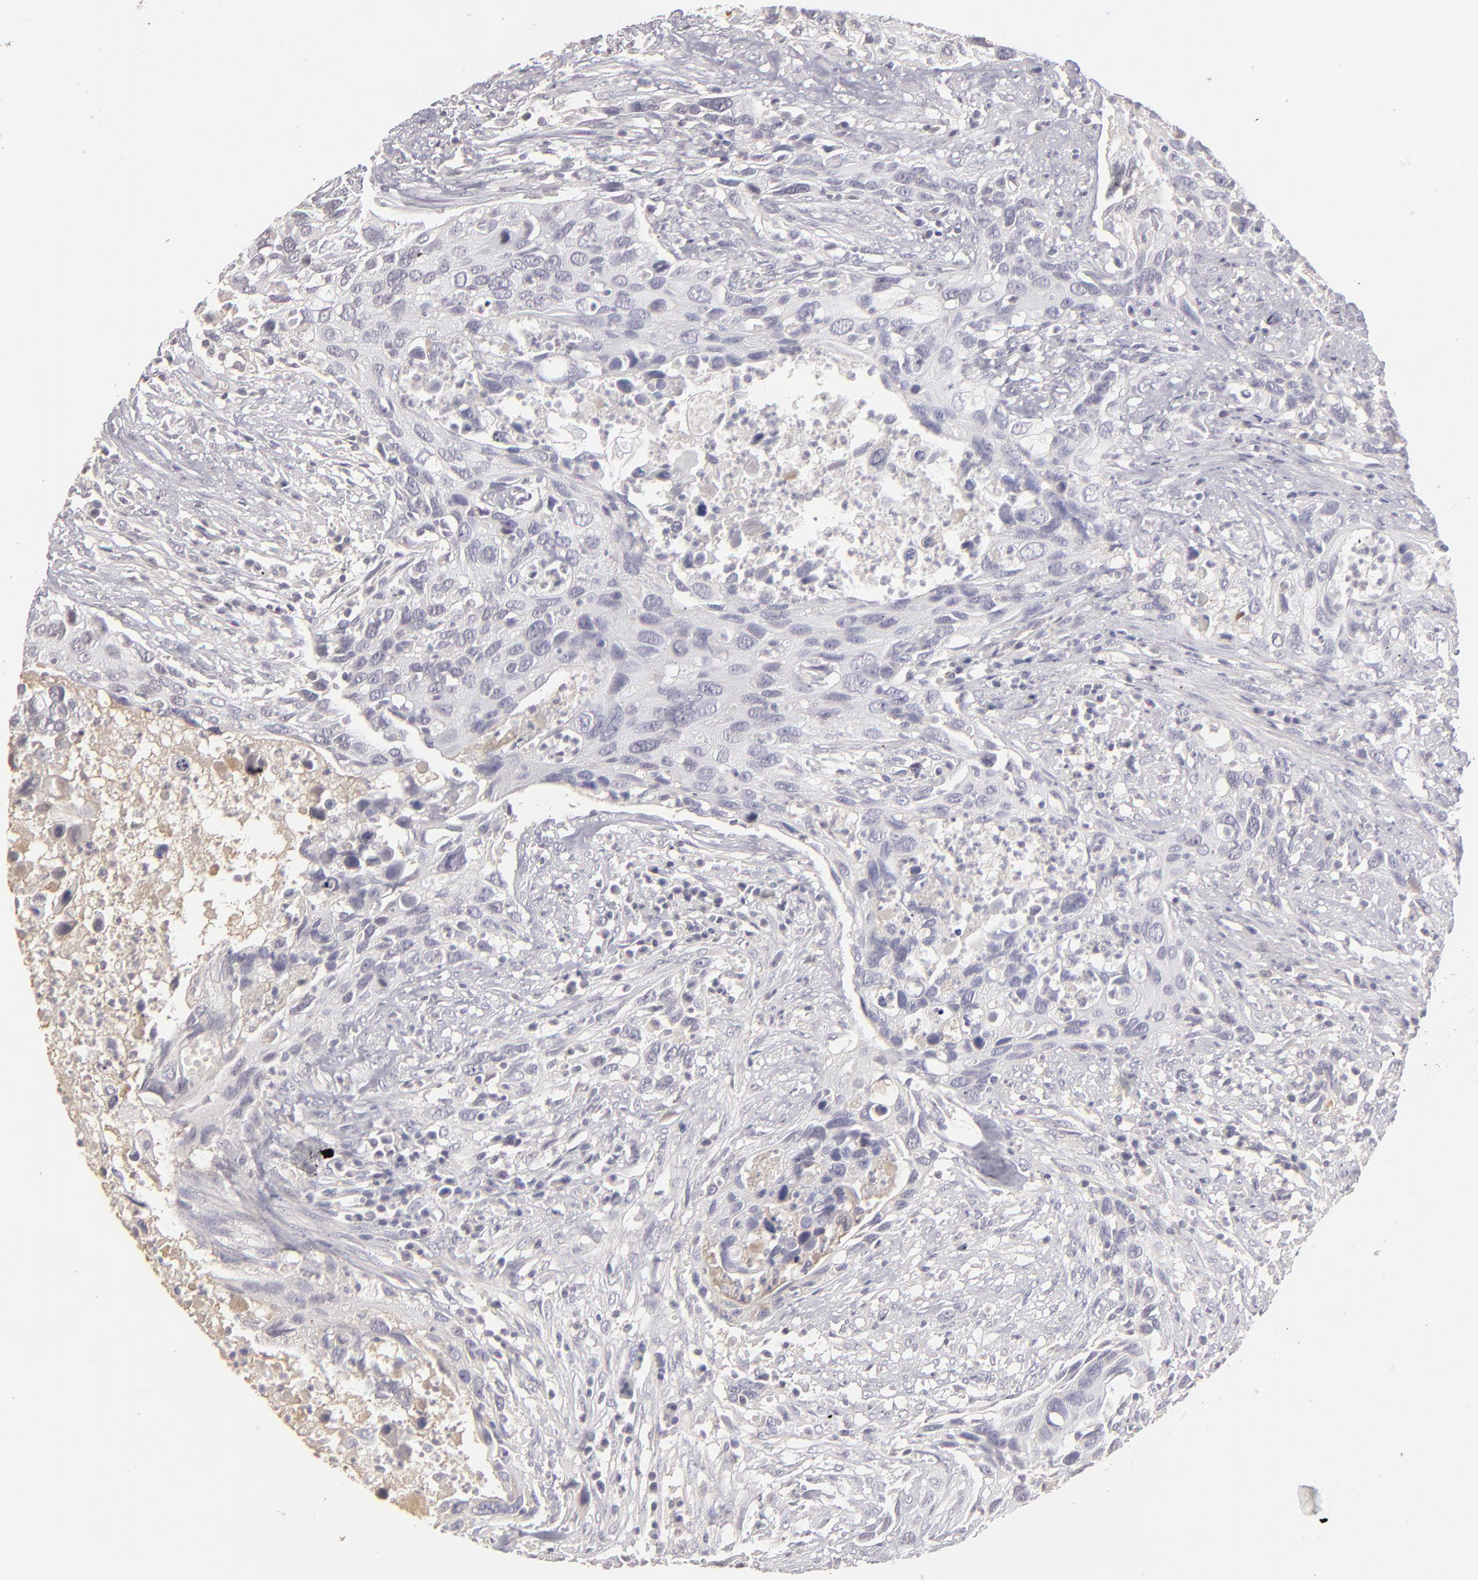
{"staining": {"intensity": "negative", "quantity": "none", "location": "none"}, "tissue": "urothelial cancer", "cell_type": "Tumor cells", "image_type": "cancer", "snomed": [{"axis": "morphology", "description": "Urothelial carcinoma, High grade"}, {"axis": "topography", "description": "Urinary bladder"}], "caption": "Histopathology image shows no significant protein positivity in tumor cells of urothelial cancer.", "gene": "ABCC4", "patient": {"sex": "male", "age": 71}}